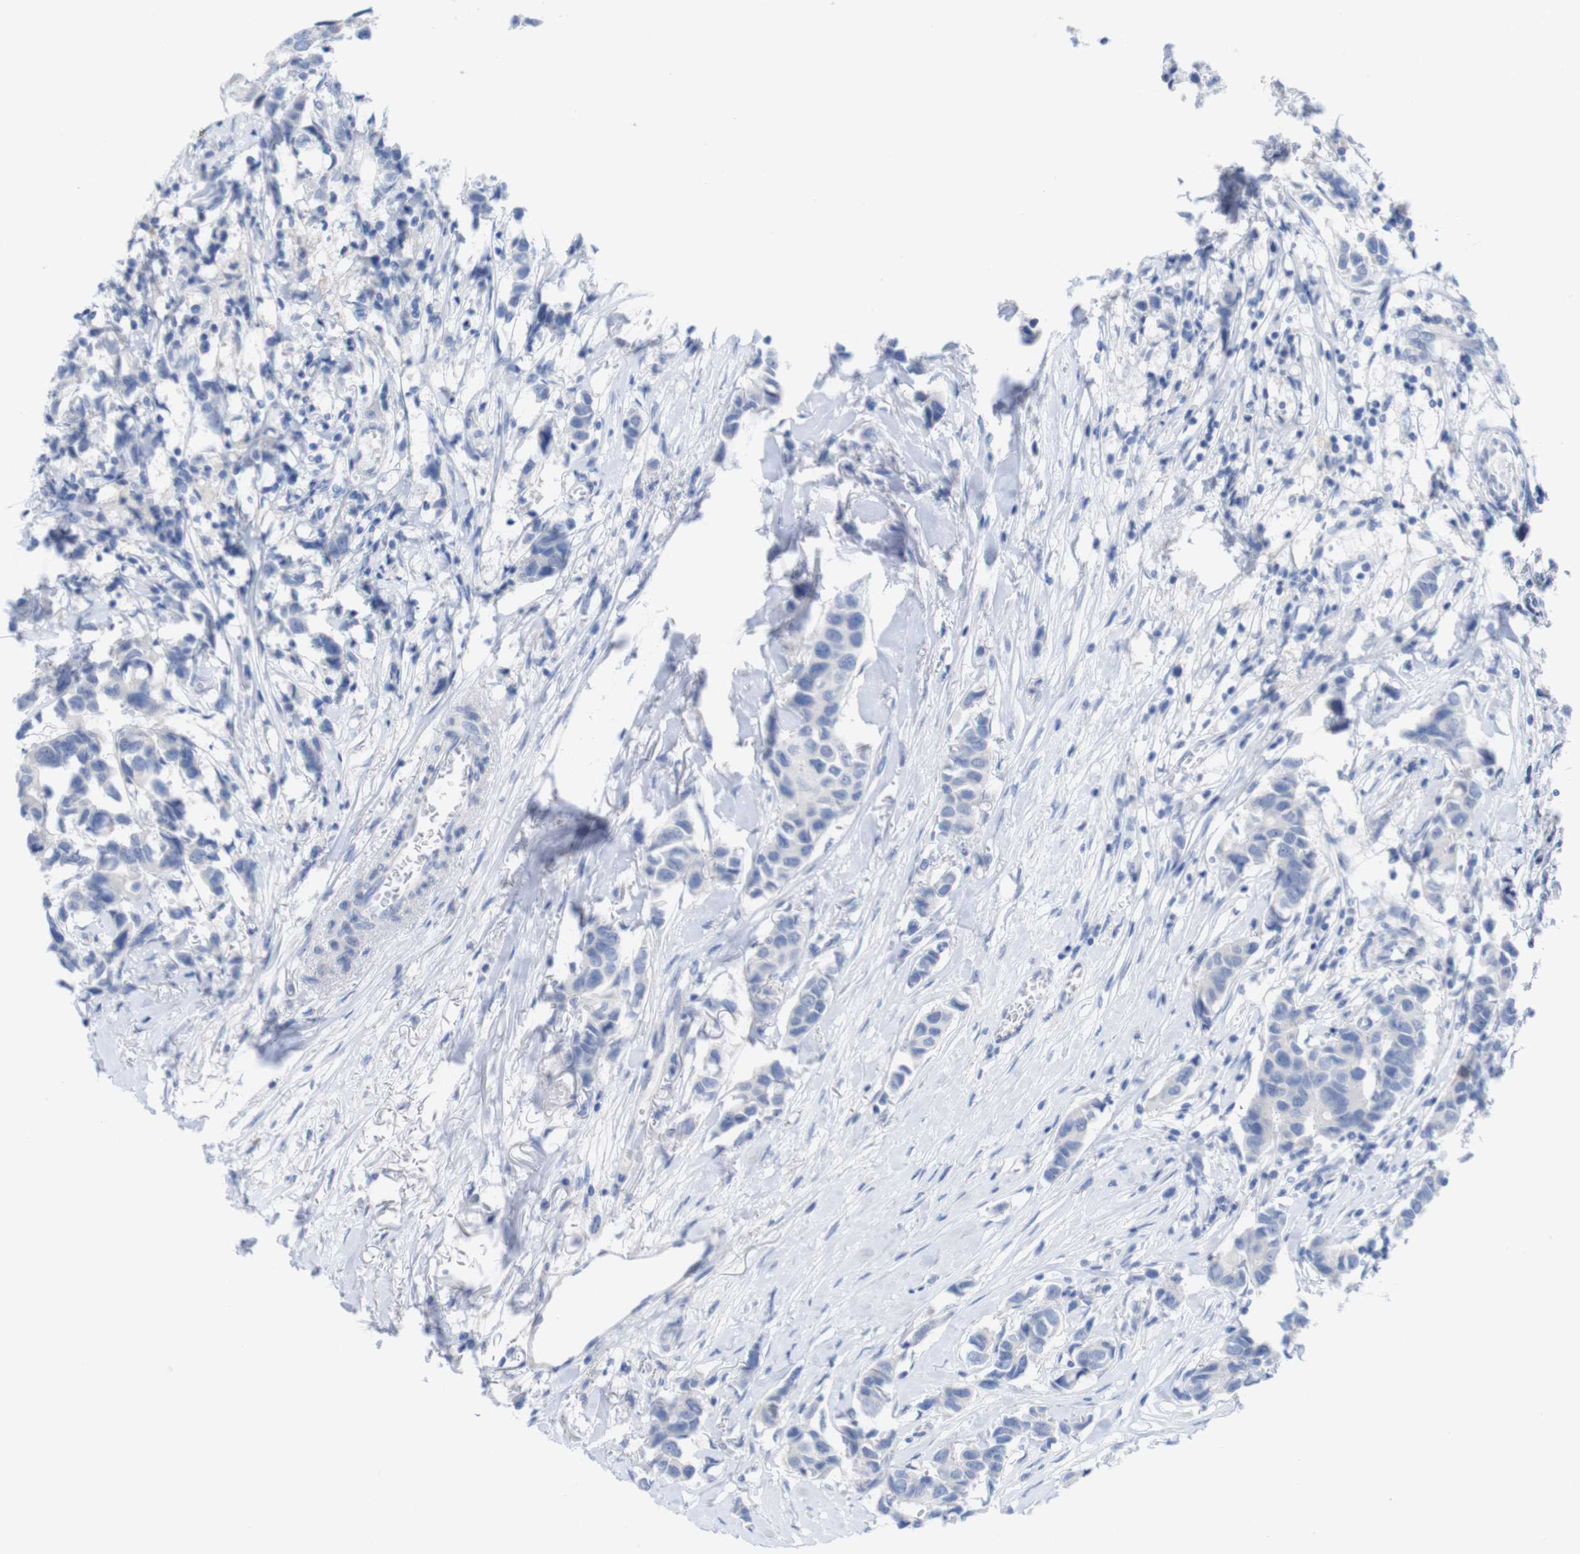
{"staining": {"intensity": "weak", "quantity": "<25%", "location": "cytoplasmic/membranous"}, "tissue": "breast cancer", "cell_type": "Tumor cells", "image_type": "cancer", "snomed": [{"axis": "morphology", "description": "Duct carcinoma"}, {"axis": "topography", "description": "Breast"}], "caption": "The histopathology image exhibits no staining of tumor cells in breast cancer (invasive ductal carcinoma).", "gene": "PNMA1", "patient": {"sex": "female", "age": 80}}